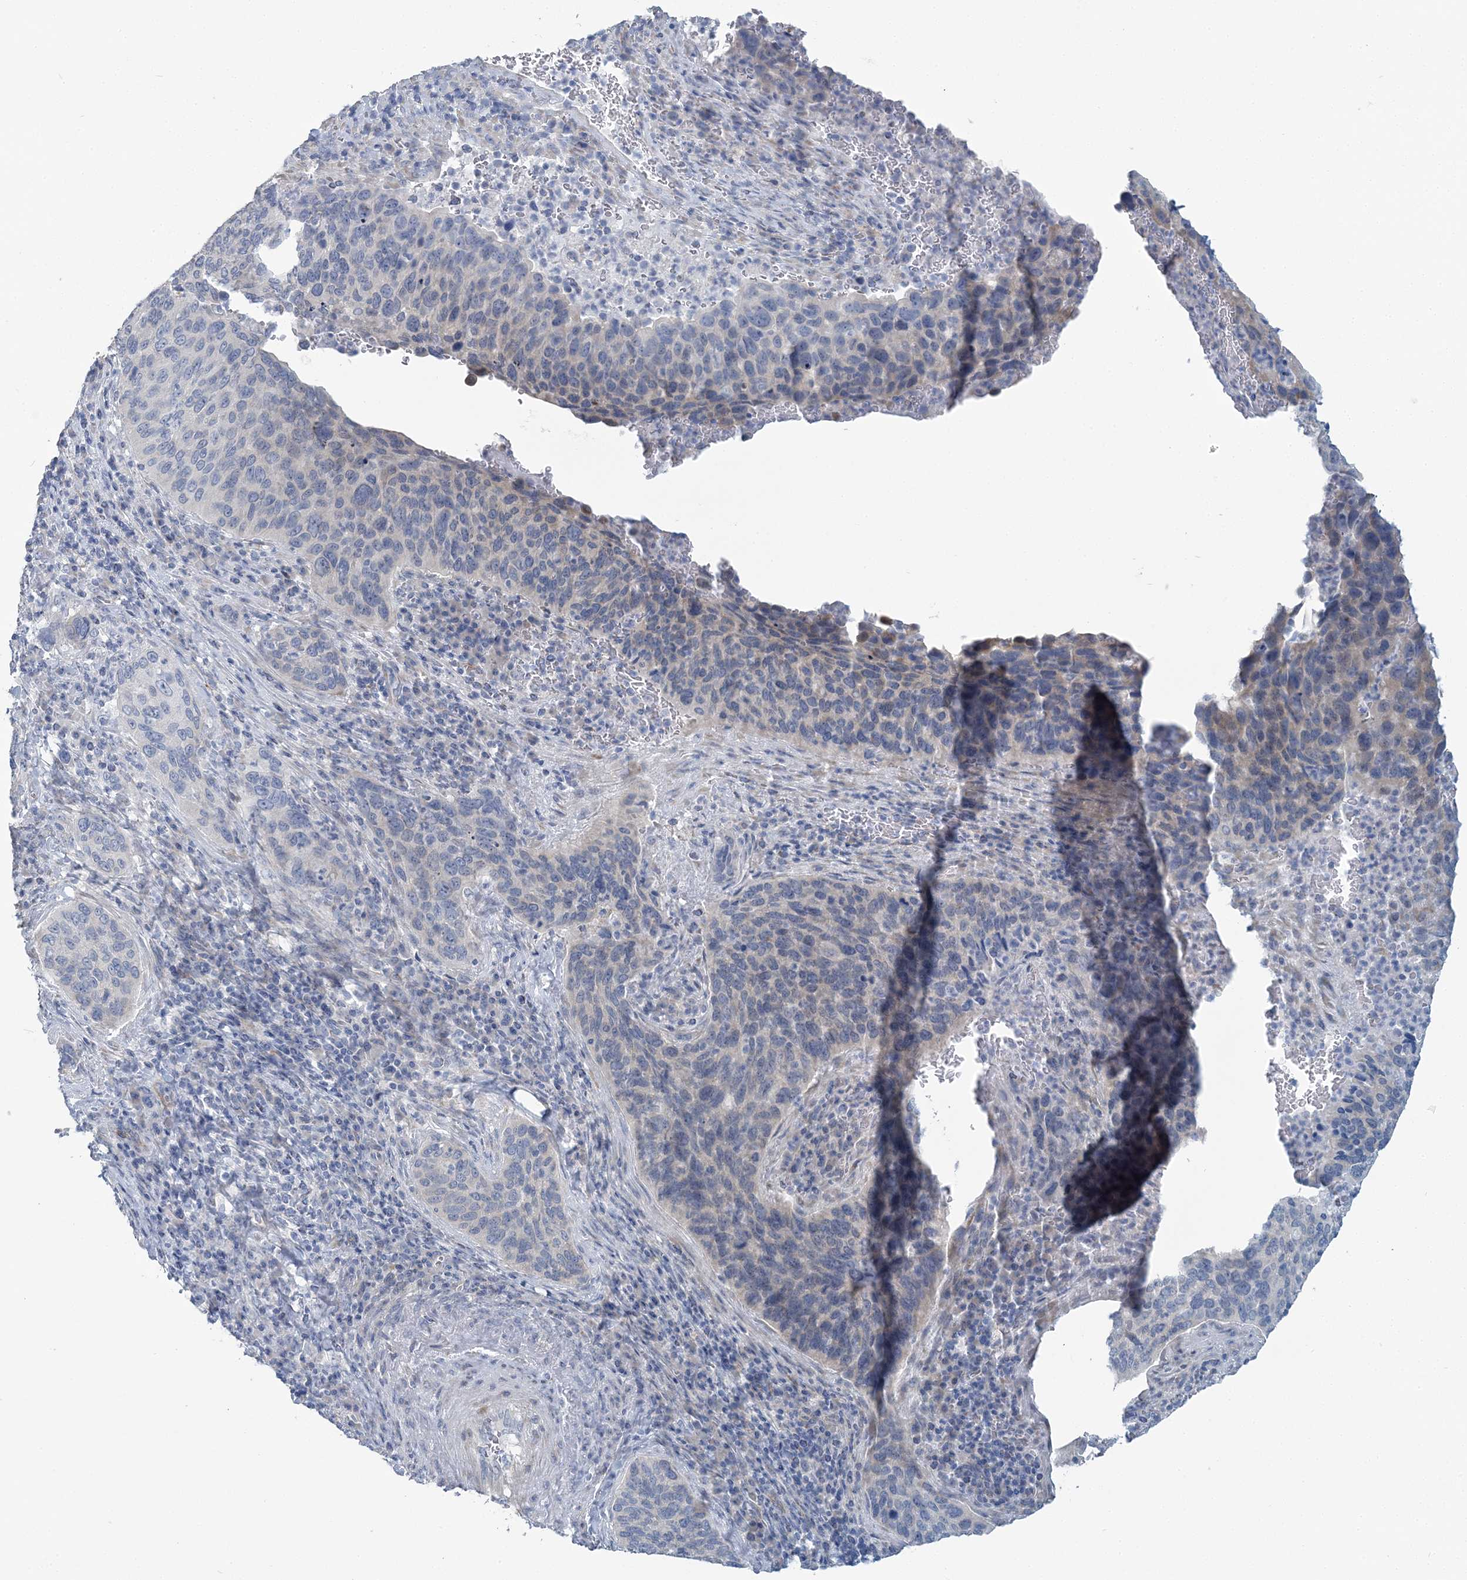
{"staining": {"intensity": "negative", "quantity": "none", "location": "none"}, "tissue": "cervical cancer", "cell_type": "Tumor cells", "image_type": "cancer", "snomed": [{"axis": "morphology", "description": "Squamous cell carcinoma, NOS"}, {"axis": "topography", "description": "Cervix"}], "caption": "Human cervical squamous cell carcinoma stained for a protein using IHC demonstrates no staining in tumor cells.", "gene": "CMBL", "patient": {"sex": "female", "age": 53}}